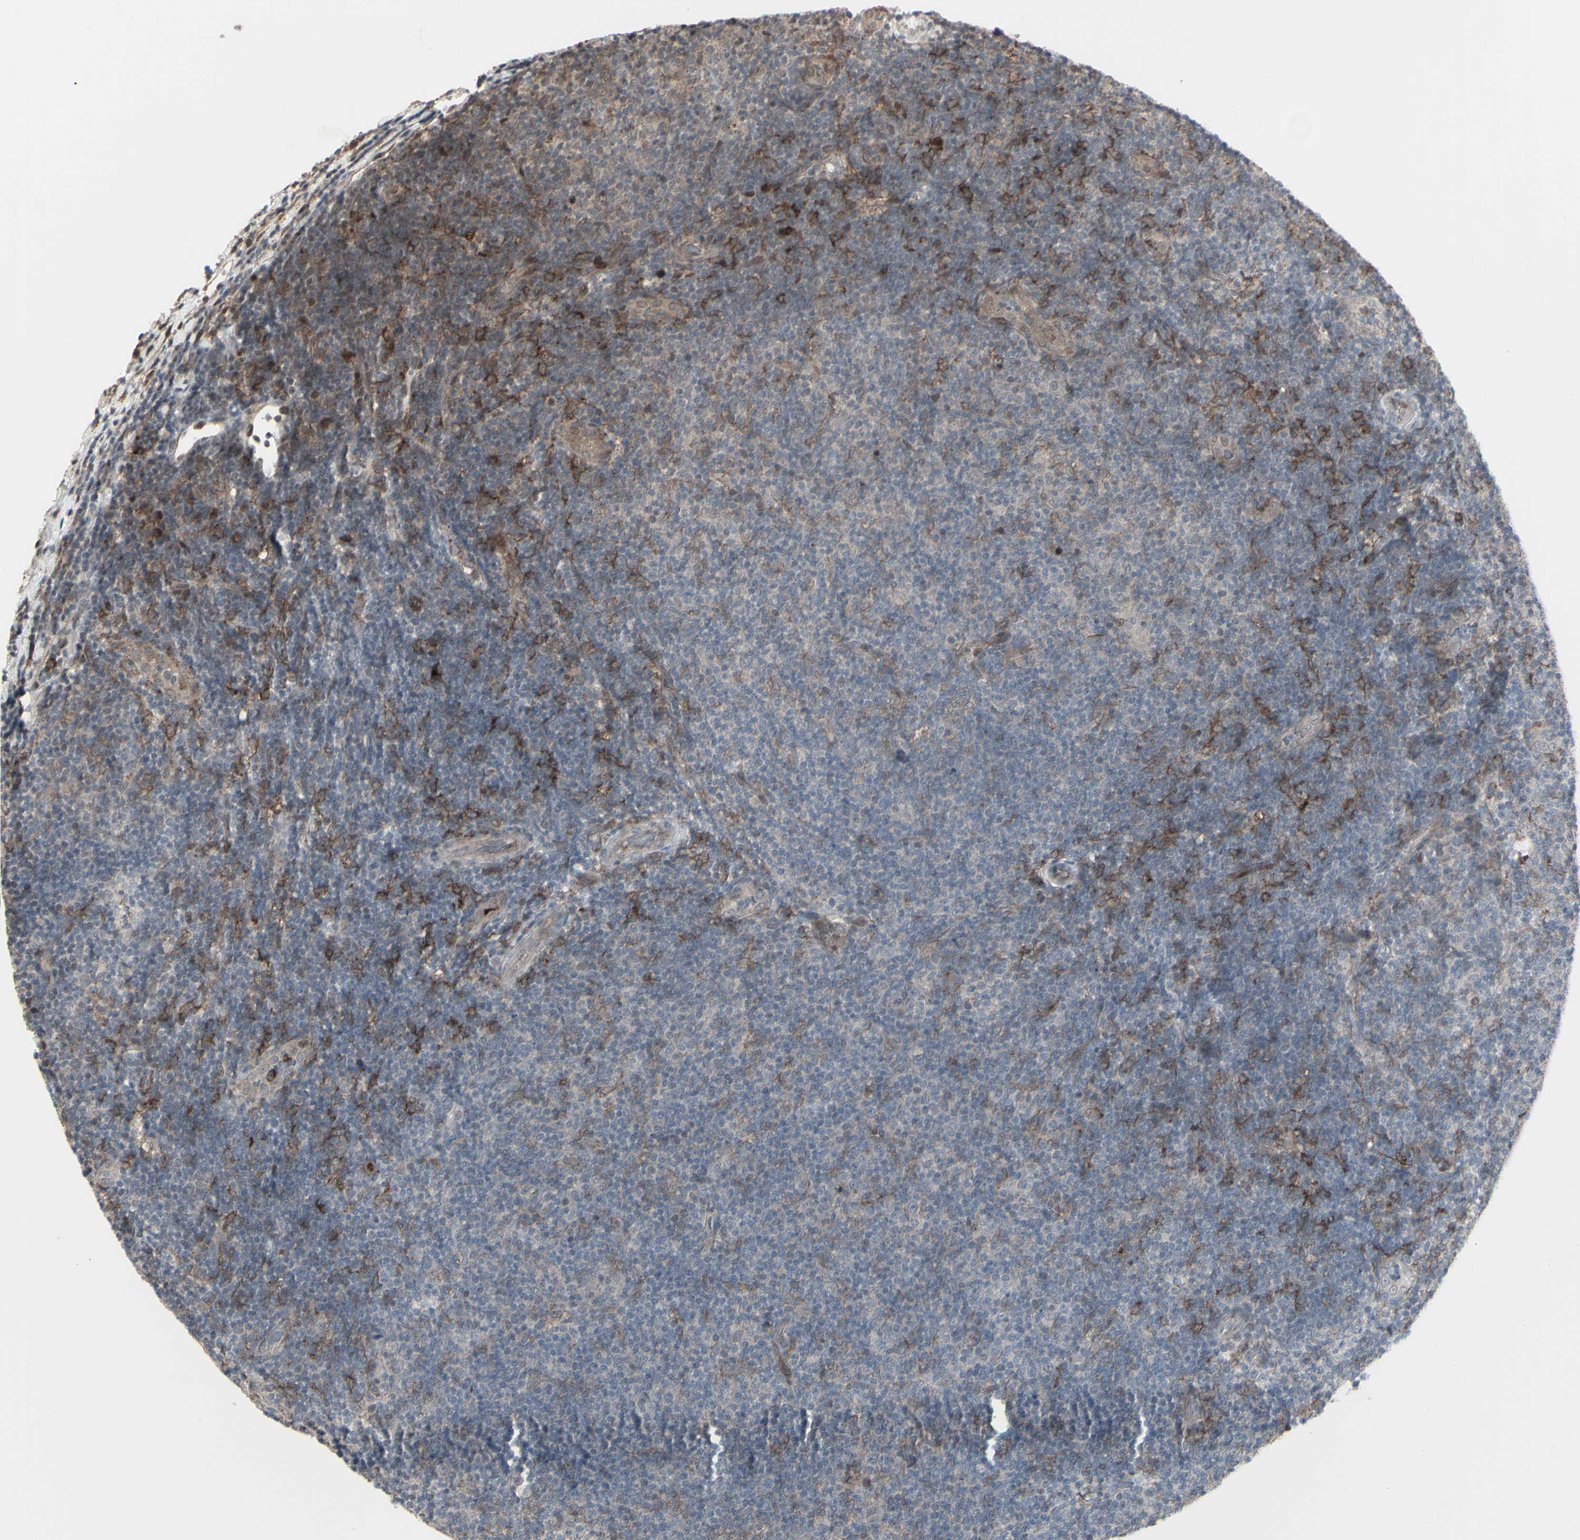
{"staining": {"intensity": "weak", "quantity": "<25%", "location": "cytoplasmic/membranous"}, "tissue": "lymphoma", "cell_type": "Tumor cells", "image_type": "cancer", "snomed": [{"axis": "morphology", "description": "Malignant lymphoma, non-Hodgkin's type, Low grade"}, {"axis": "topography", "description": "Lymph node"}], "caption": "Histopathology image shows no significant protein staining in tumor cells of lymphoma. (Immunohistochemistry, brightfield microscopy, high magnification).", "gene": "CD33", "patient": {"sex": "male", "age": 83}}